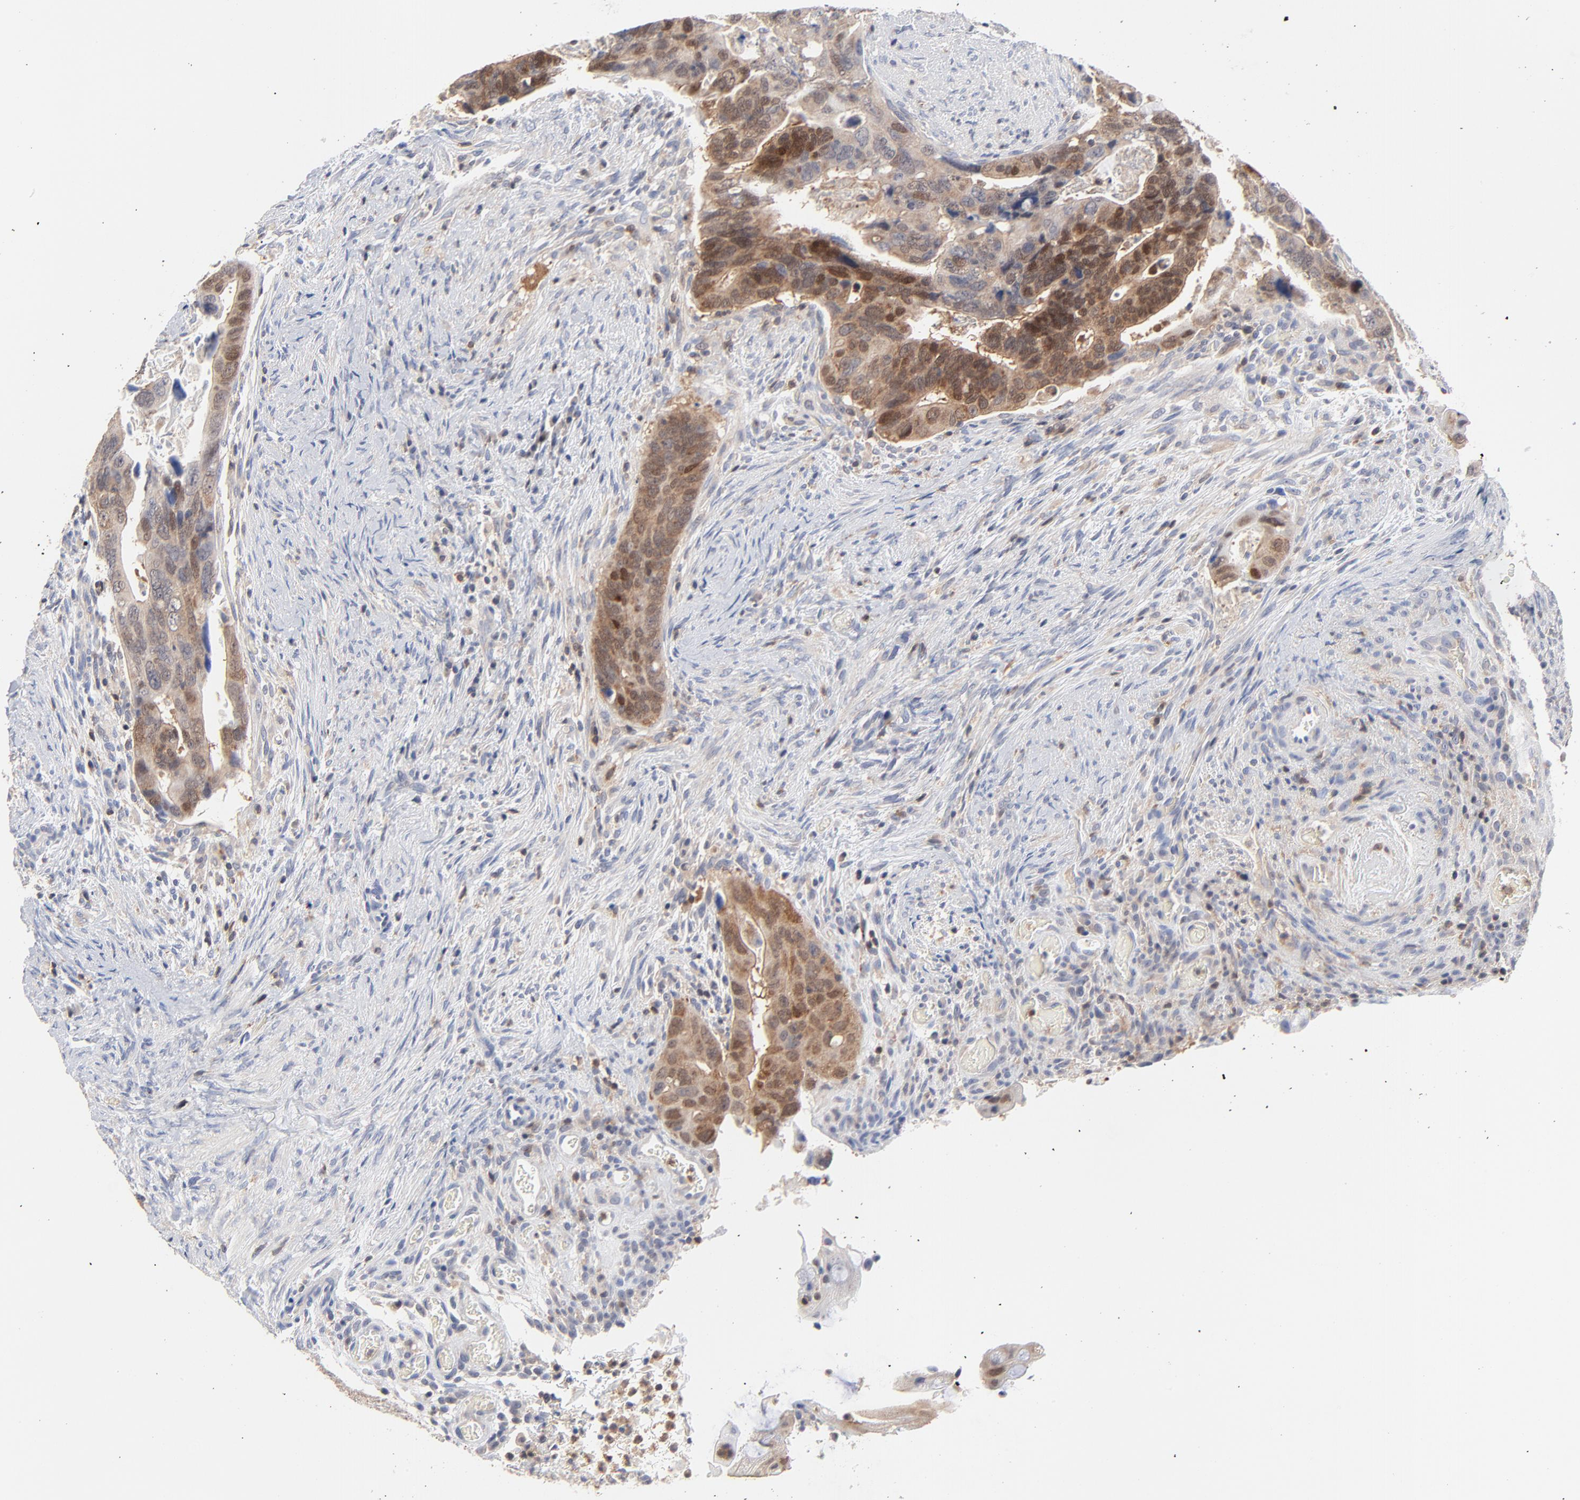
{"staining": {"intensity": "moderate", "quantity": ">75%", "location": "cytoplasmic/membranous,nuclear"}, "tissue": "colorectal cancer", "cell_type": "Tumor cells", "image_type": "cancer", "snomed": [{"axis": "morphology", "description": "Adenocarcinoma, NOS"}, {"axis": "topography", "description": "Rectum"}], "caption": "DAB immunohistochemical staining of colorectal cancer (adenocarcinoma) displays moderate cytoplasmic/membranous and nuclear protein staining in about >75% of tumor cells. (DAB IHC, brown staining for protein, blue staining for nuclei).", "gene": "CAB39L", "patient": {"sex": "male", "age": 53}}